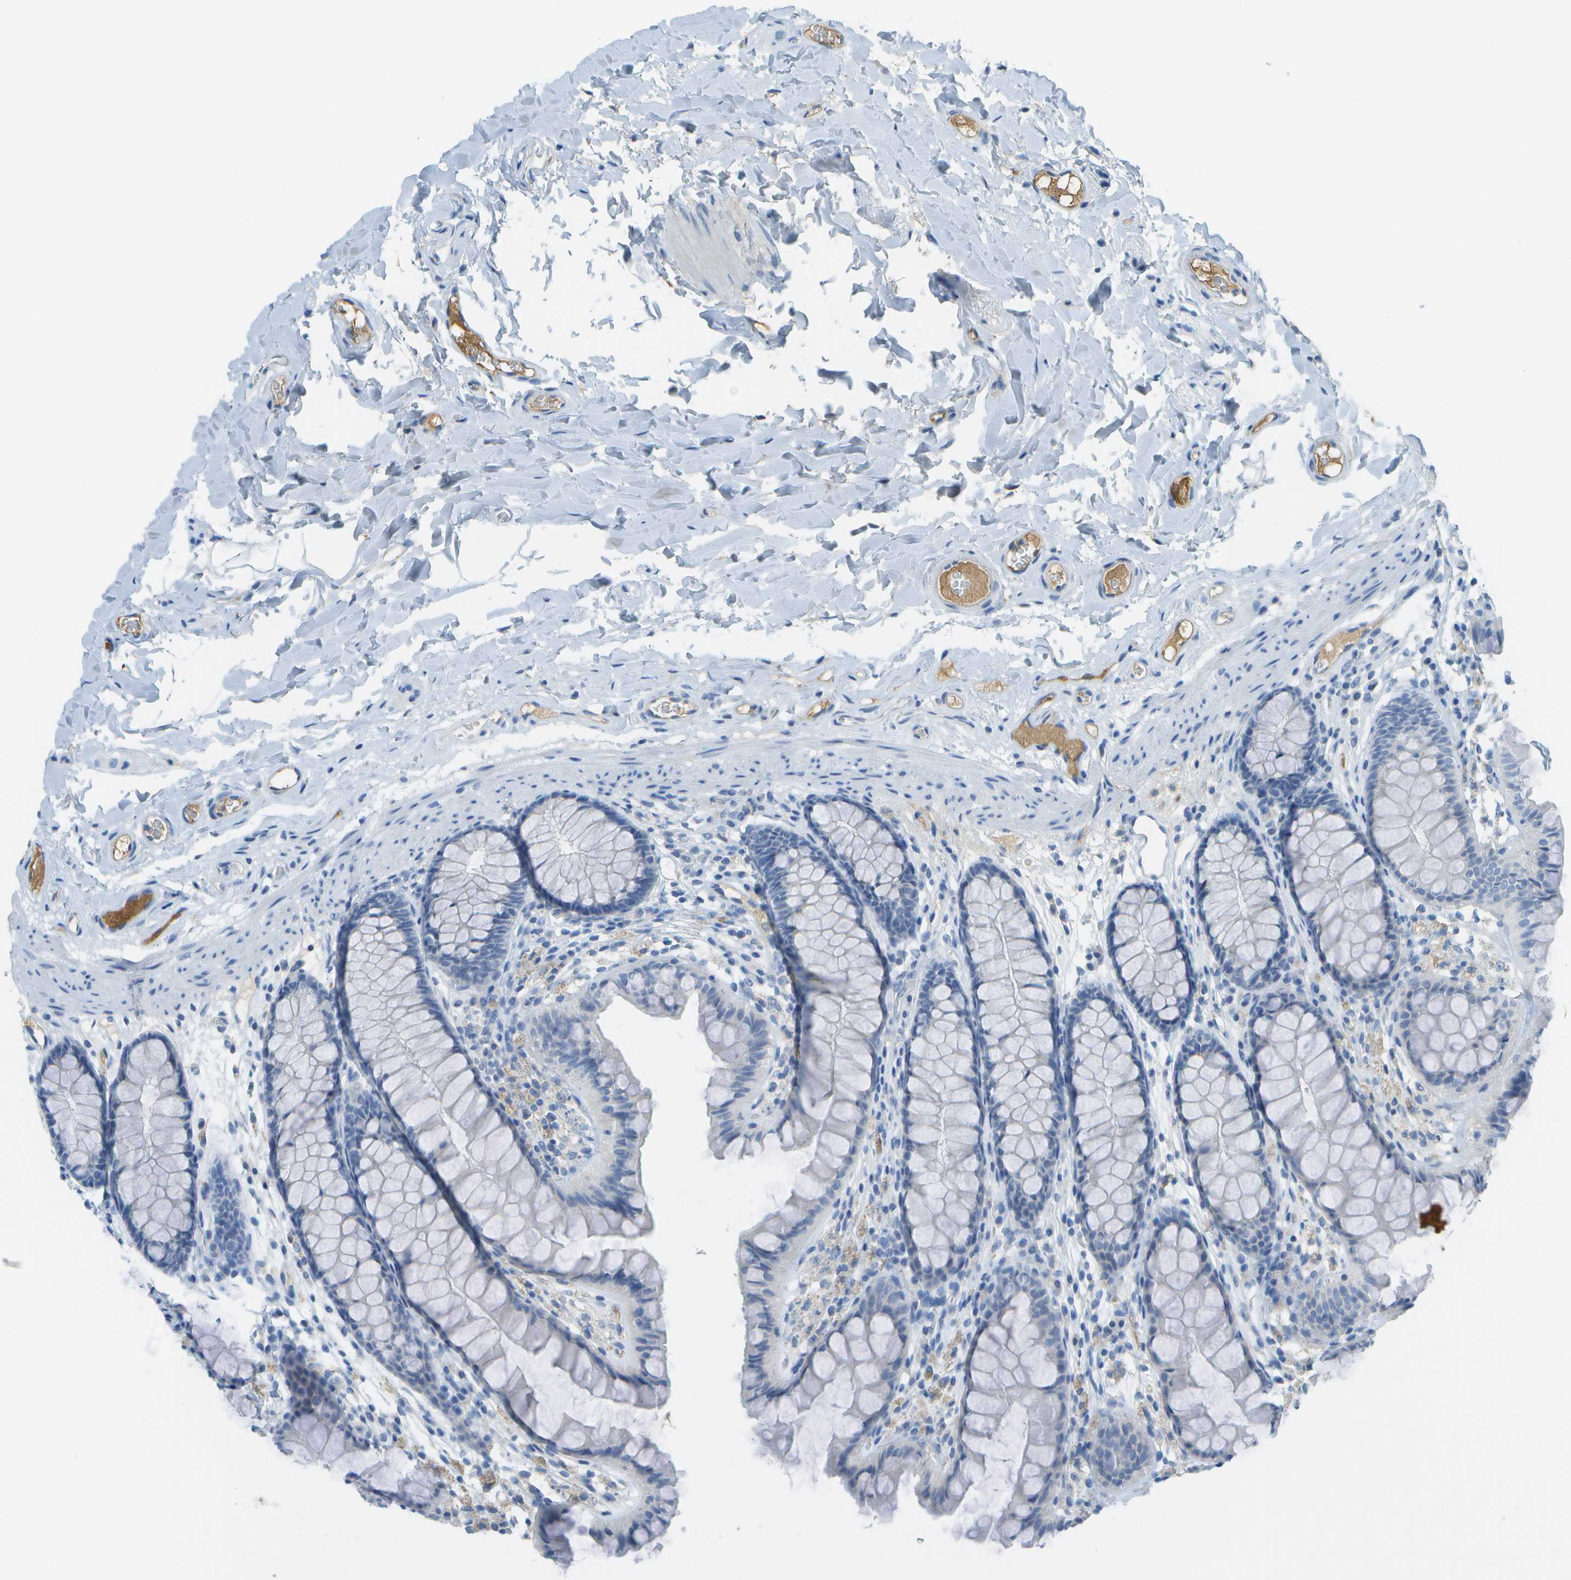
{"staining": {"intensity": "negative", "quantity": "none", "location": "none"}, "tissue": "colon", "cell_type": "Endothelial cells", "image_type": "normal", "snomed": [{"axis": "morphology", "description": "Normal tissue, NOS"}, {"axis": "topography", "description": "Colon"}], "caption": "Immunohistochemistry (IHC) photomicrograph of normal colon: colon stained with DAB (3,3'-diaminobenzidine) demonstrates no significant protein expression in endothelial cells. (Stains: DAB immunohistochemistry (IHC) with hematoxylin counter stain, Microscopy: brightfield microscopy at high magnification).", "gene": "C1S", "patient": {"sex": "female", "age": 55}}